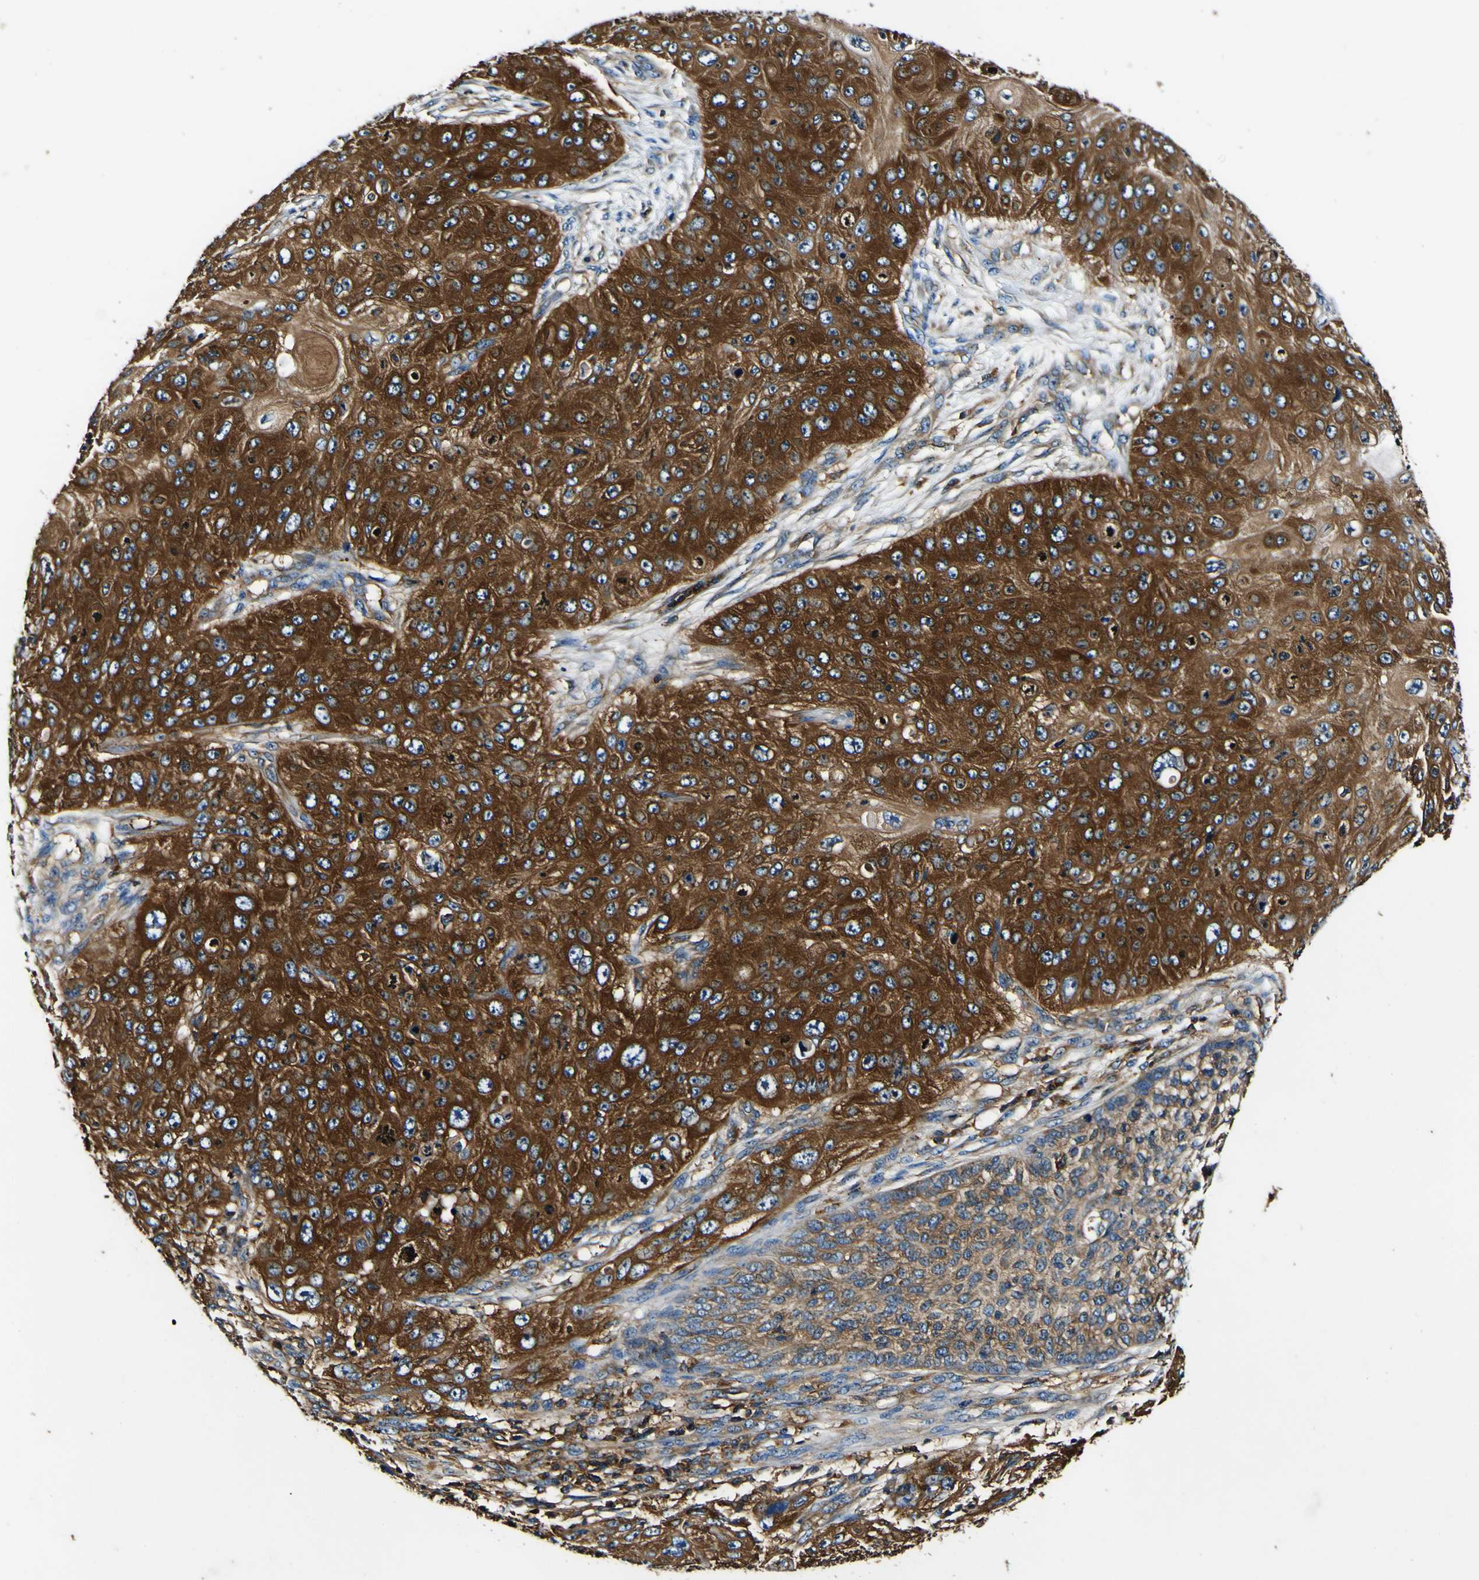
{"staining": {"intensity": "strong", "quantity": ">75%", "location": "cytoplasmic/membranous"}, "tissue": "skin cancer", "cell_type": "Tumor cells", "image_type": "cancer", "snomed": [{"axis": "morphology", "description": "Squamous cell carcinoma, NOS"}, {"axis": "topography", "description": "Skin"}], "caption": "Protein staining reveals strong cytoplasmic/membranous expression in approximately >75% of tumor cells in skin cancer (squamous cell carcinoma). (IHC, brightfield microscopy, high magnification).", "gene": "RHOT2", "patient": {"sex": "female", "age": 80}}